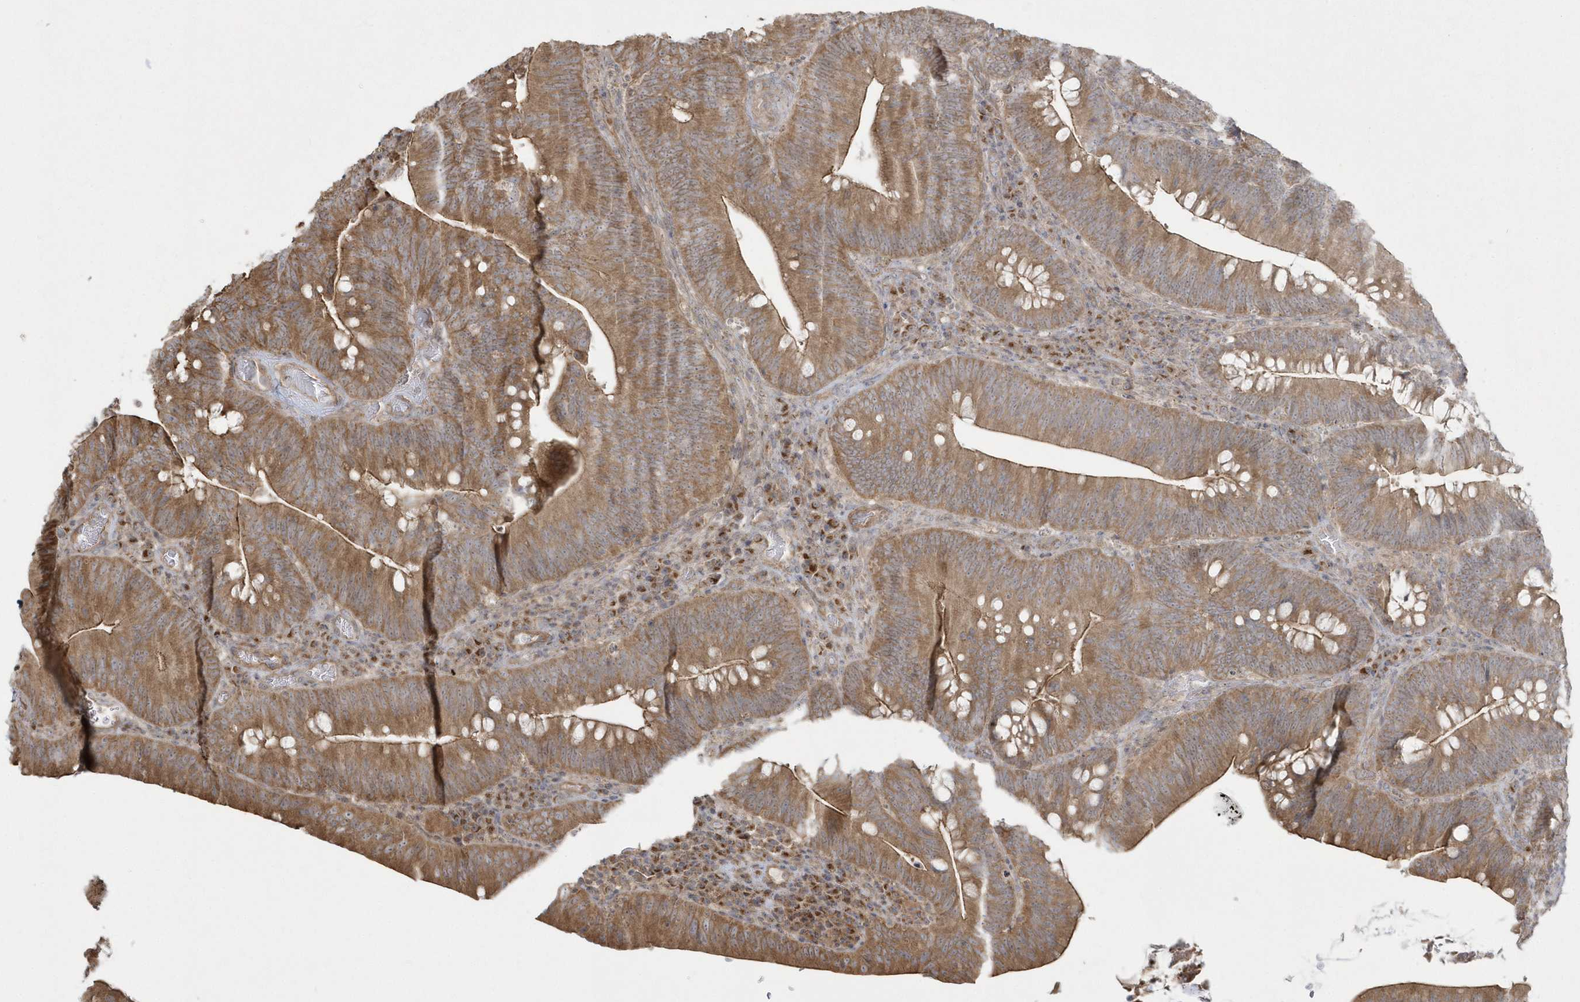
{"staining": {"intensity": "moderate", "quantity": ">75%", "location": "cytoplasmic/membranous"}, "tissue": "colorectal cancer", "cell_type": "Tumor cells", "image_type": "cancer", "snomed": [{"axis": "morphology", "description": "Normal tissue, NOS"}, {"axis": "topography", "description": "Colon"}], "caption": "Protein staining of colorectal cancer tissue shows moderate cytoplasmic/membranous expression in approximately >75% of tumor cells.", "gene": "ARMC8", "patient": {"sex": "female", "age": 82}}